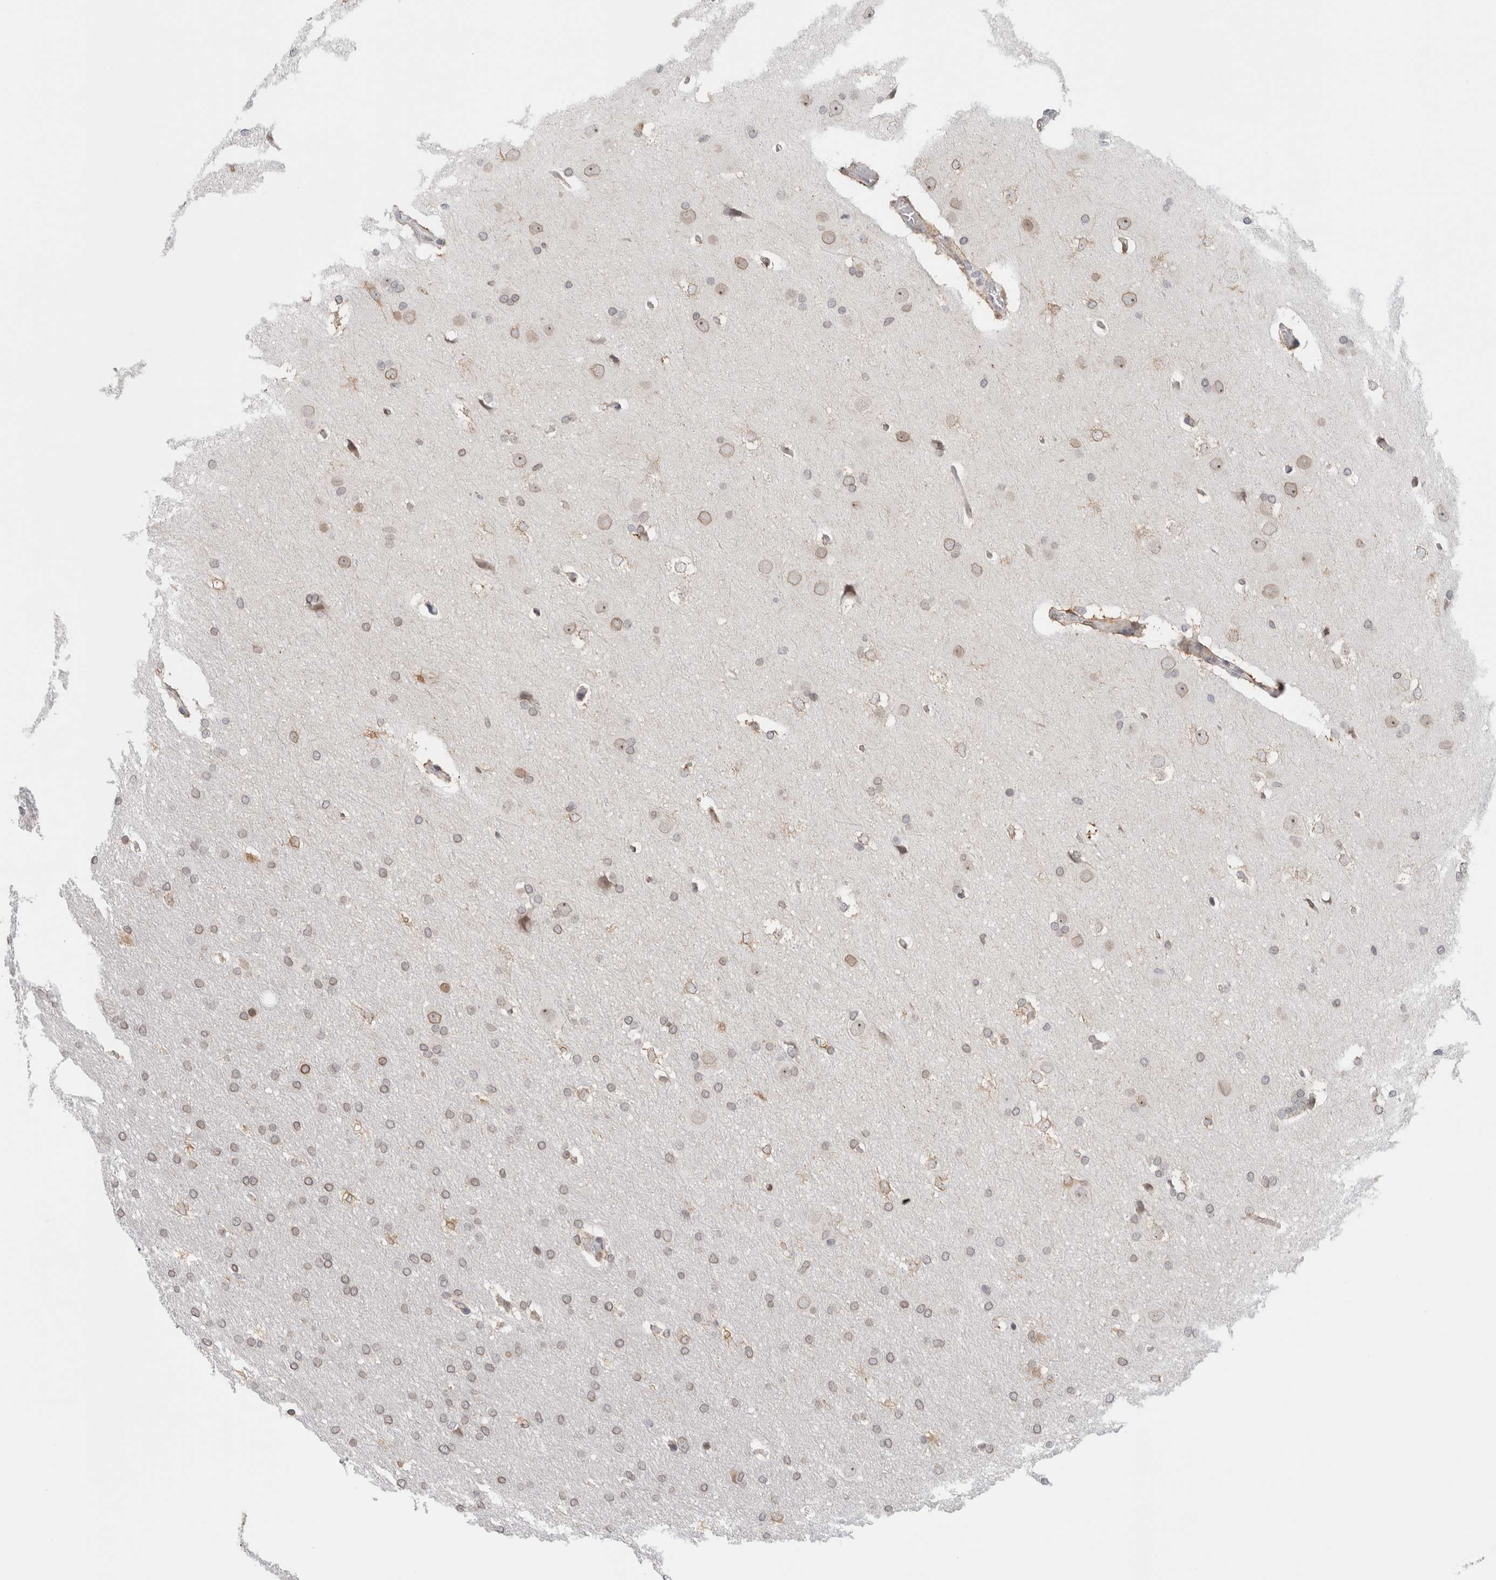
{"staining": {"intensity": "weak", "quantity": ">75%", "location": "cytoplasmic/membranous,nuclear"}, "tissue": "glioma", "cell_type": "Tumor cells", "image_type": "cancer", "snomed": [{"axis": "morphology", "description": "Glioma, malignant, Low grade"}, {"axis": "topography", "description": "Brain"}], "caption": "Immunohistochemistry of malignant glioma (low-grade) reveals low levels of weak cytoplasmic/membranous and nuclear positivity in approximately >75% of tumor cells.", "gene": "RBMX2", "patient": {"sex": "female", "age": 37}}